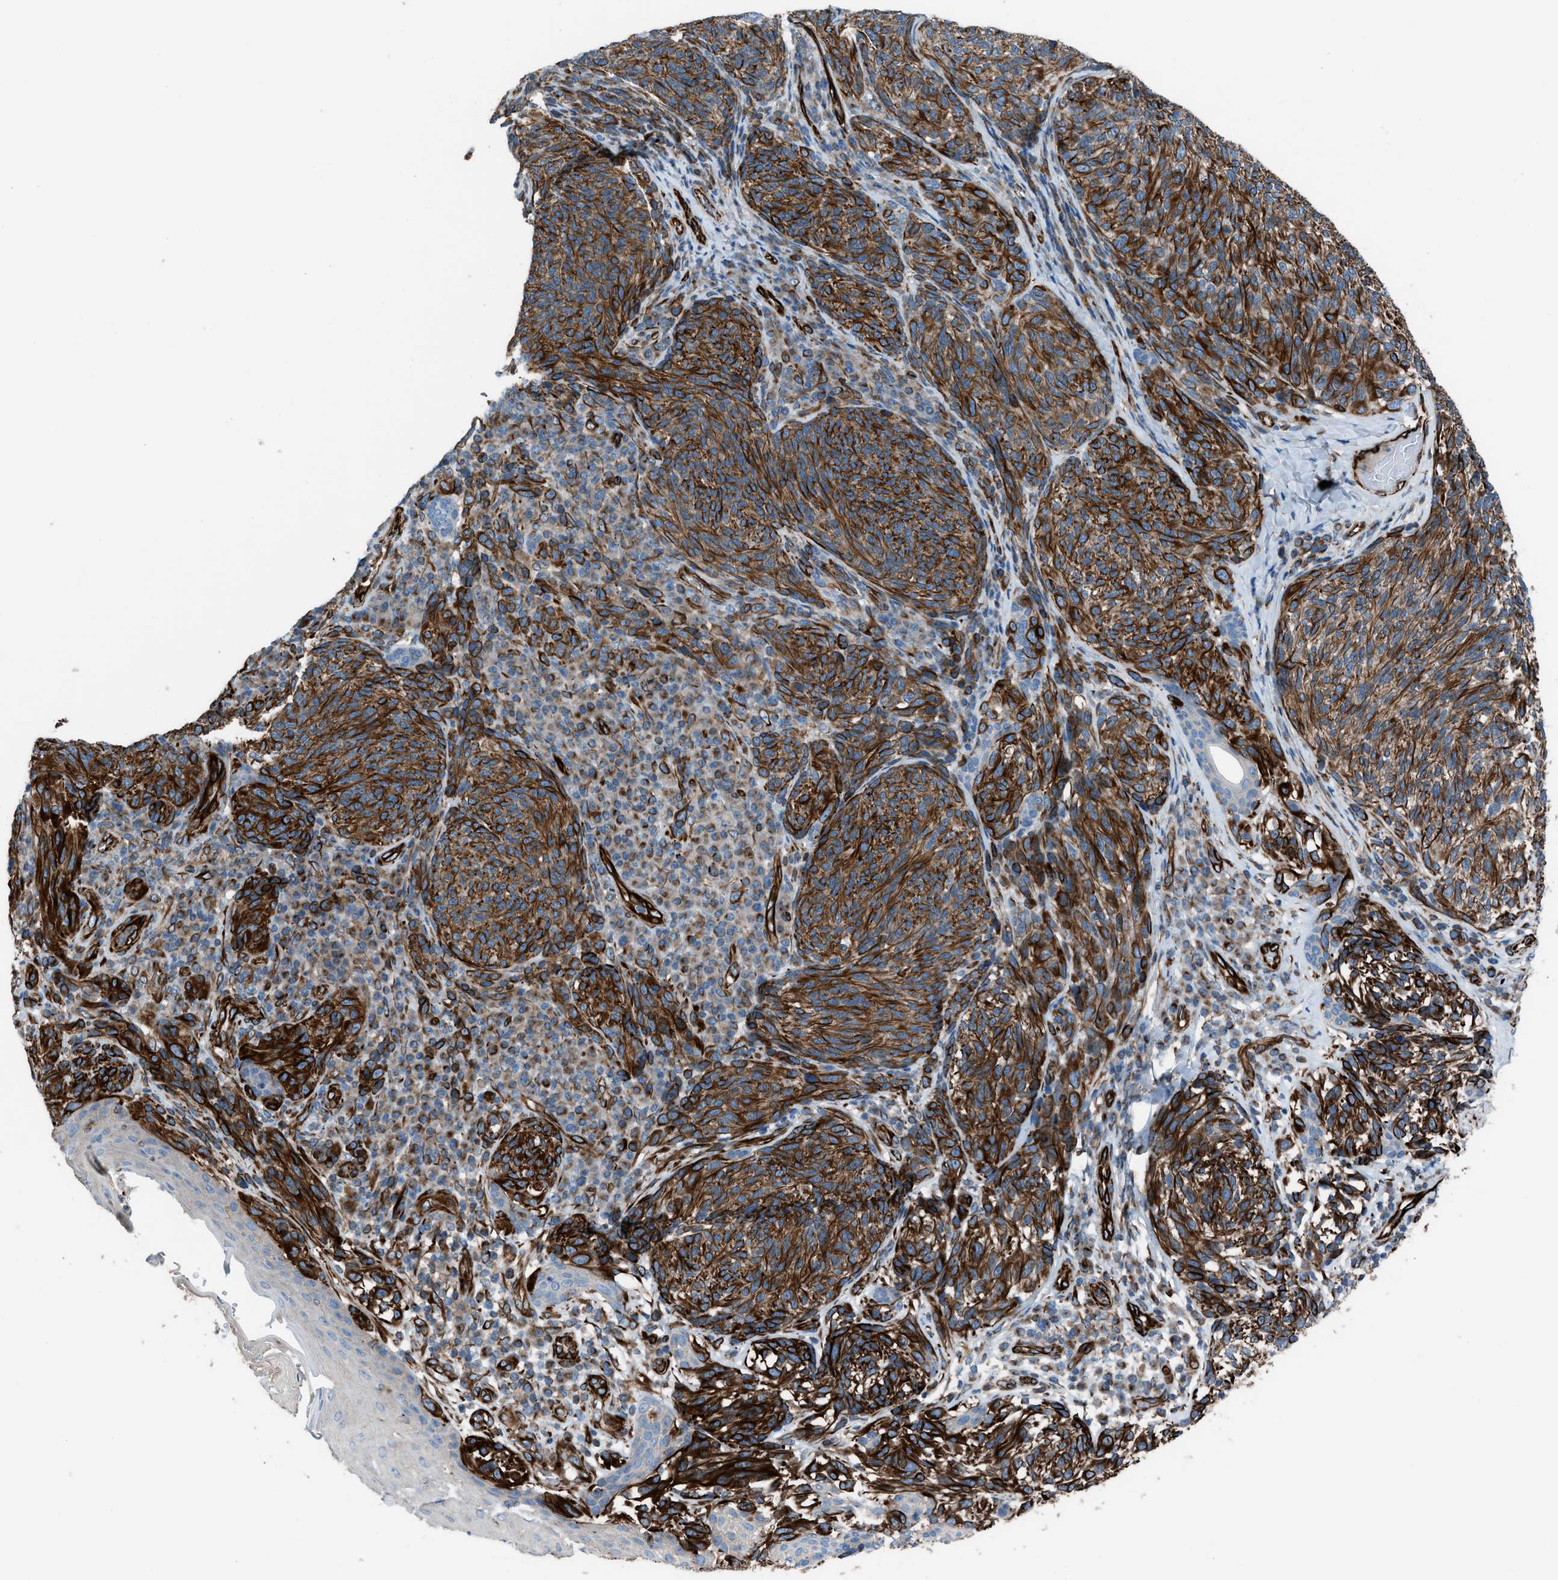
{"staining": {"intensity": "strong", "quantity": ">75%", "location": "cytoplasmic/membranous"}, "tissue": "melanoma", "cell_type": "Tumor cells", "image_type": "cancer", "snomed": [{"axis": "morphology", "description": "Malignant melanoma, NOS"}, {"axis": "topography", "description": "Skin"}], "caption": "The immunohistochemical stain labels strong cytoplasmic/membranous positivity in tumor cells of malignant melanoma tissue.", "gene": "CABP7", "patient": {"sex": "female", "age": 73}}